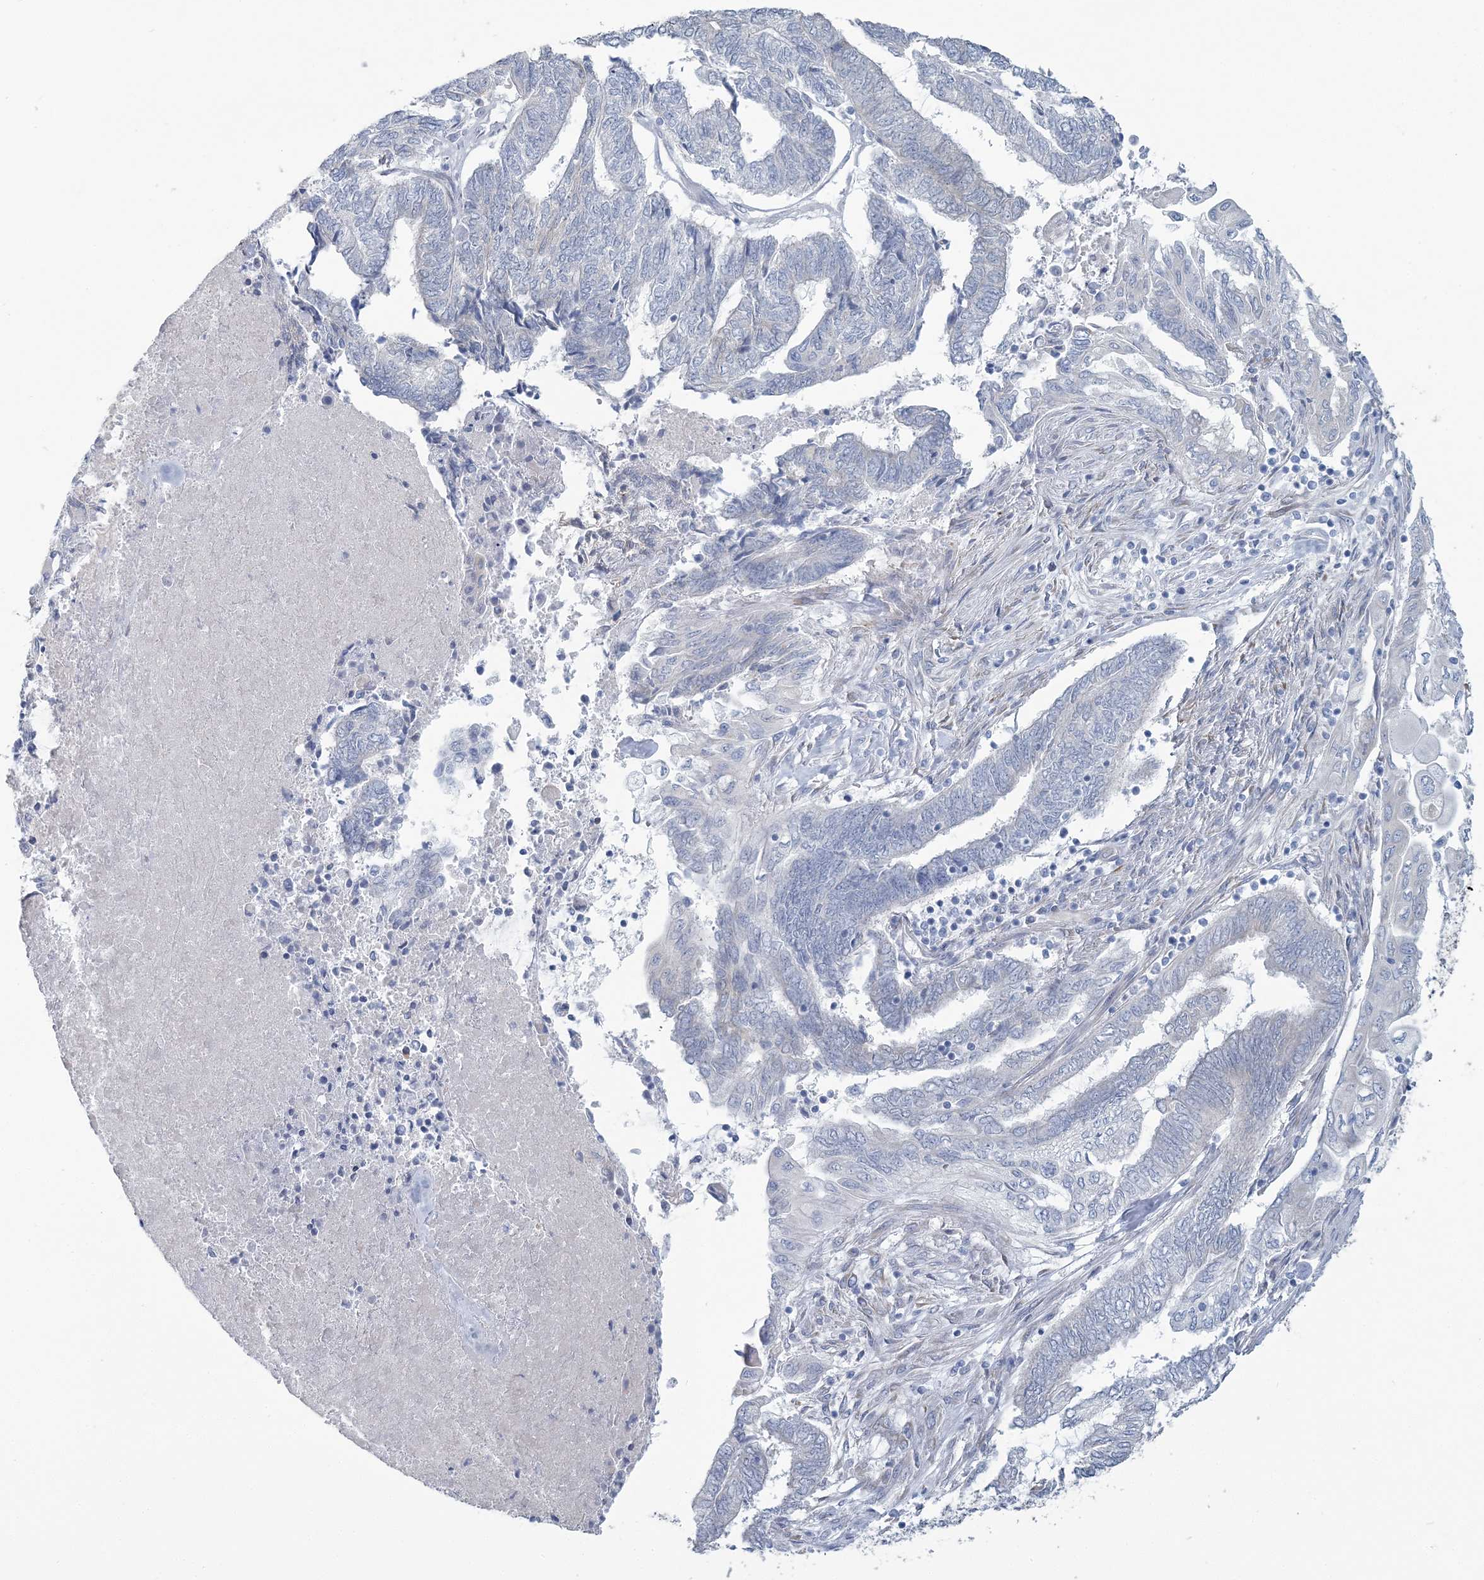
{"staining": {"intensity": "negative", "quantity": "none", "location": "none"}, "tissue": "endometrial cancer", "cell_type": "Tumor cells", "image_type": "cancer", "snomed": [{"axis": "morphology", "description": "Adenocarcinoma, NOS"}, {"axis": "topography", "description": "Uterus"}, {"axis": "topography", "description": "Endometrium"}], "caption": "This is an immunohistochemistry (IHC) photomicrograph of human endometrial cancer (adenocarcinoma). There is no expression in tumor cells.", "gene": "CMBL", "patient": {"sex": "female", "age": 70}}